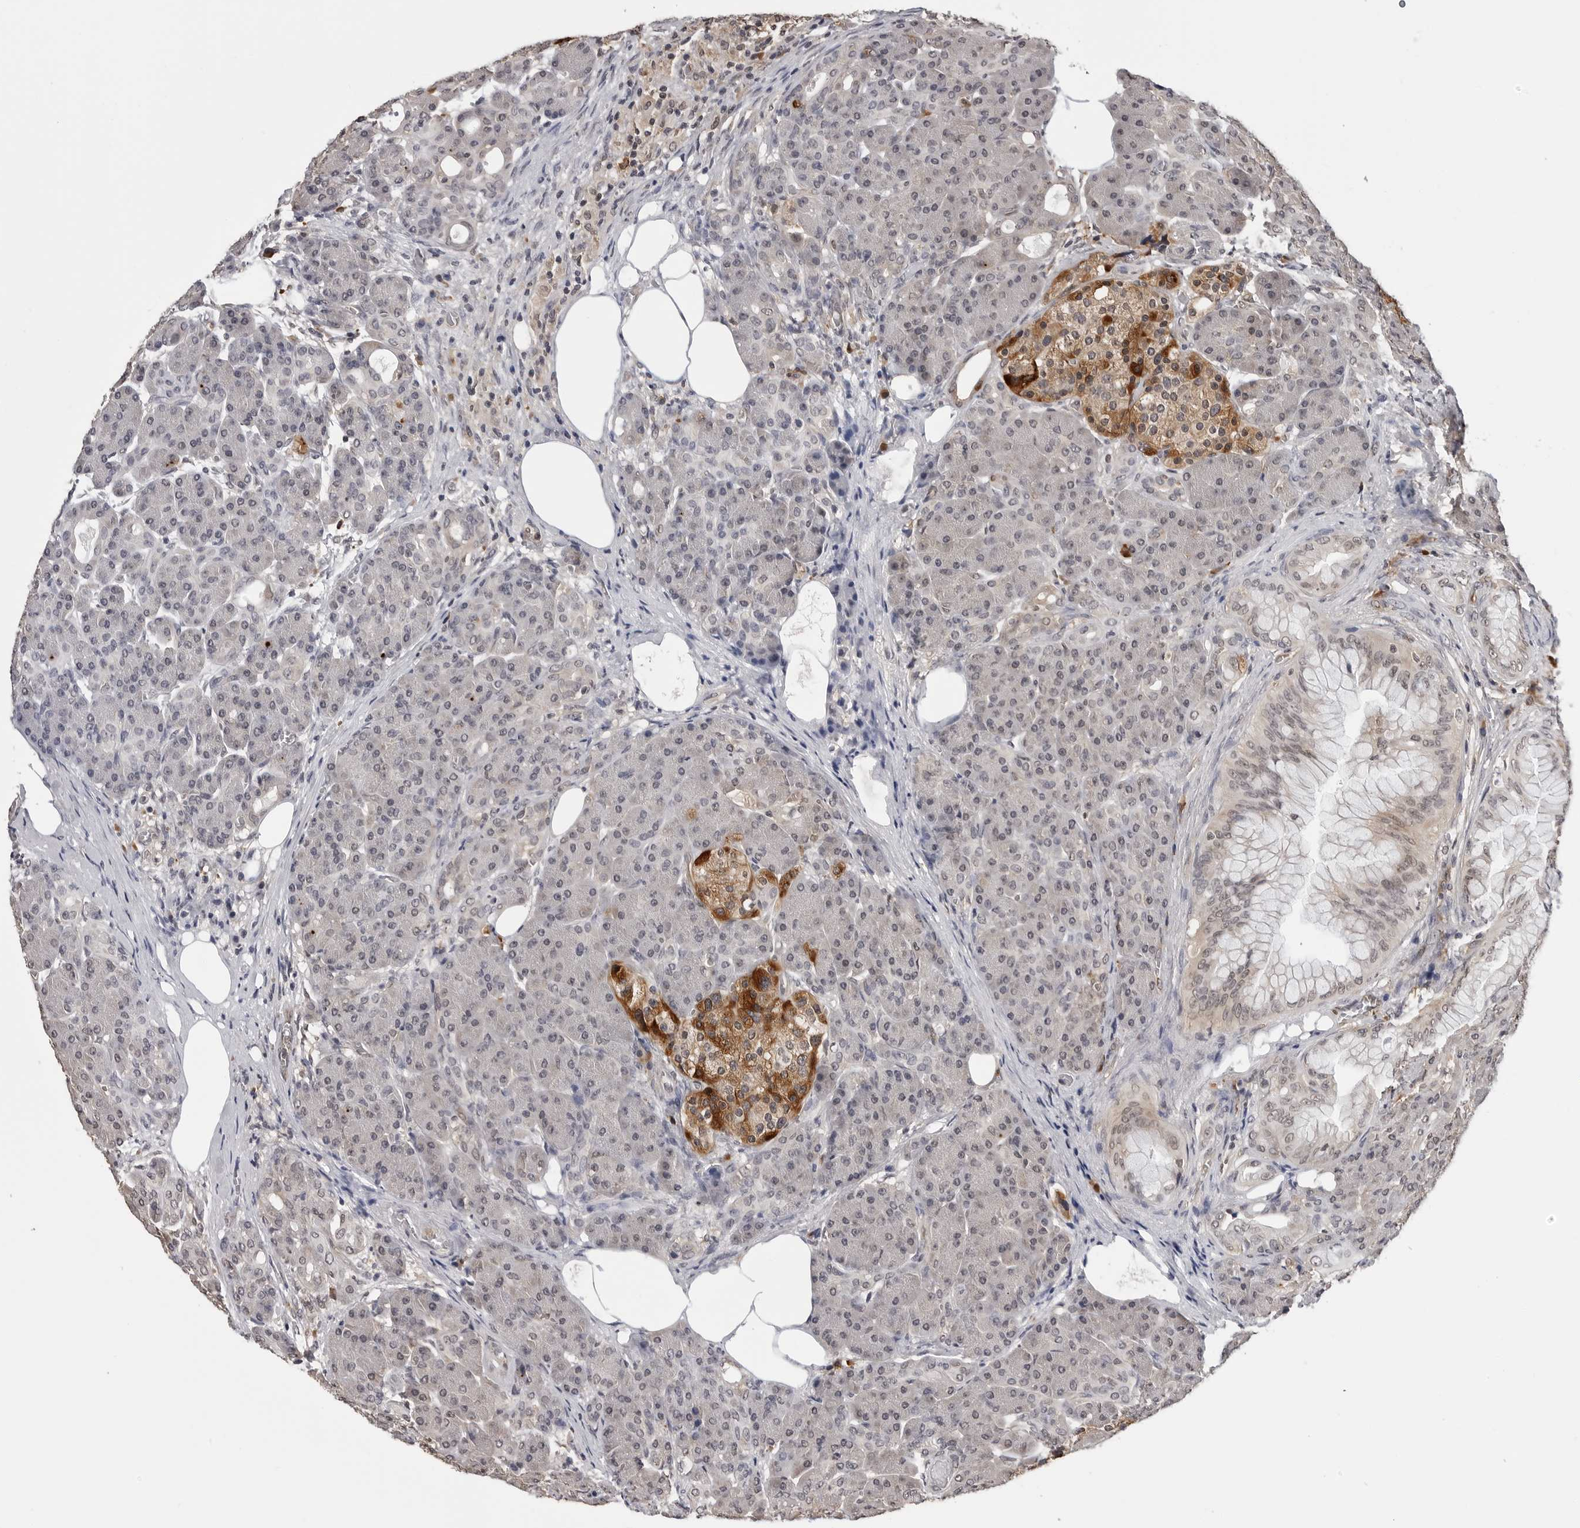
{"staining": {"intensity": "weak", "quantity": "<25%", "location": "nuclear"}, "tissue": "pancreas", "cell_type": "Exocrine glandular cells", "image_type": "normal", "snomed": [{"axis": "morphology", "description": "Normal tissue, NOS"}, {"axis": "topography", "description": "Pancreas"}], "caption": "High magnification brightfield microscopy of benign pancreas stained with DAB (brown) and counterstained with hematoxylin (blue): exocrine glandular cells show no significant expression.", "gene": "TRMT13", "patient": {"sex": "male", "age": 63}}